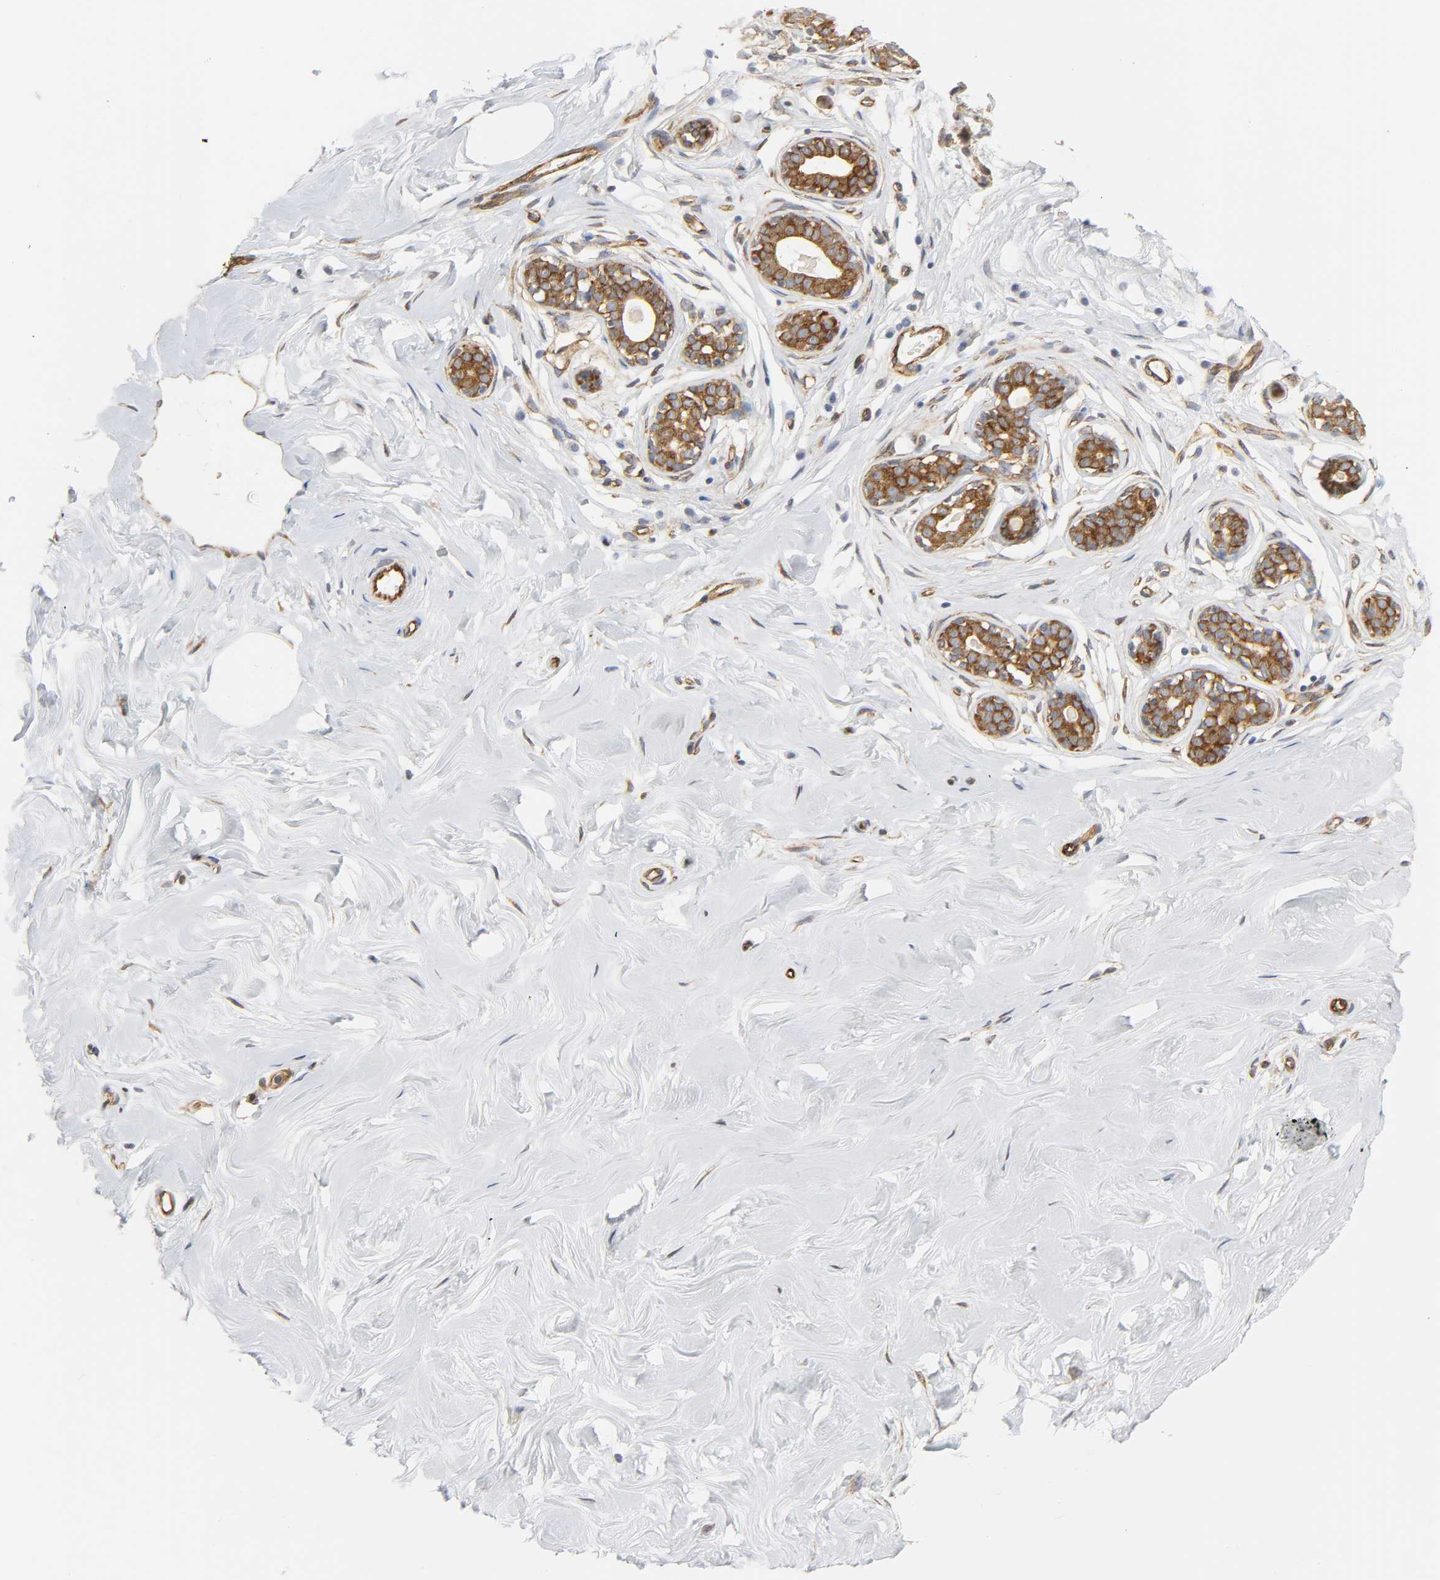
{"staining": {"intensity": "negative", "quantity": "none", "location": "none"}, "tissue": "breast", "cell_type": "Adipocytes", "image_type": "normal", "snomed": [{"axis": "morphology", "description": "Normal tissue, NOS"}, {"axis": "topography", "description": "Breast"}], "caption": "This is a micrograph of immunohistochemistry staining of normal breast, which shows no staining in adipocytes.", "gene": "DOCK1", "patient": {"sex": "female", "age": 23}}